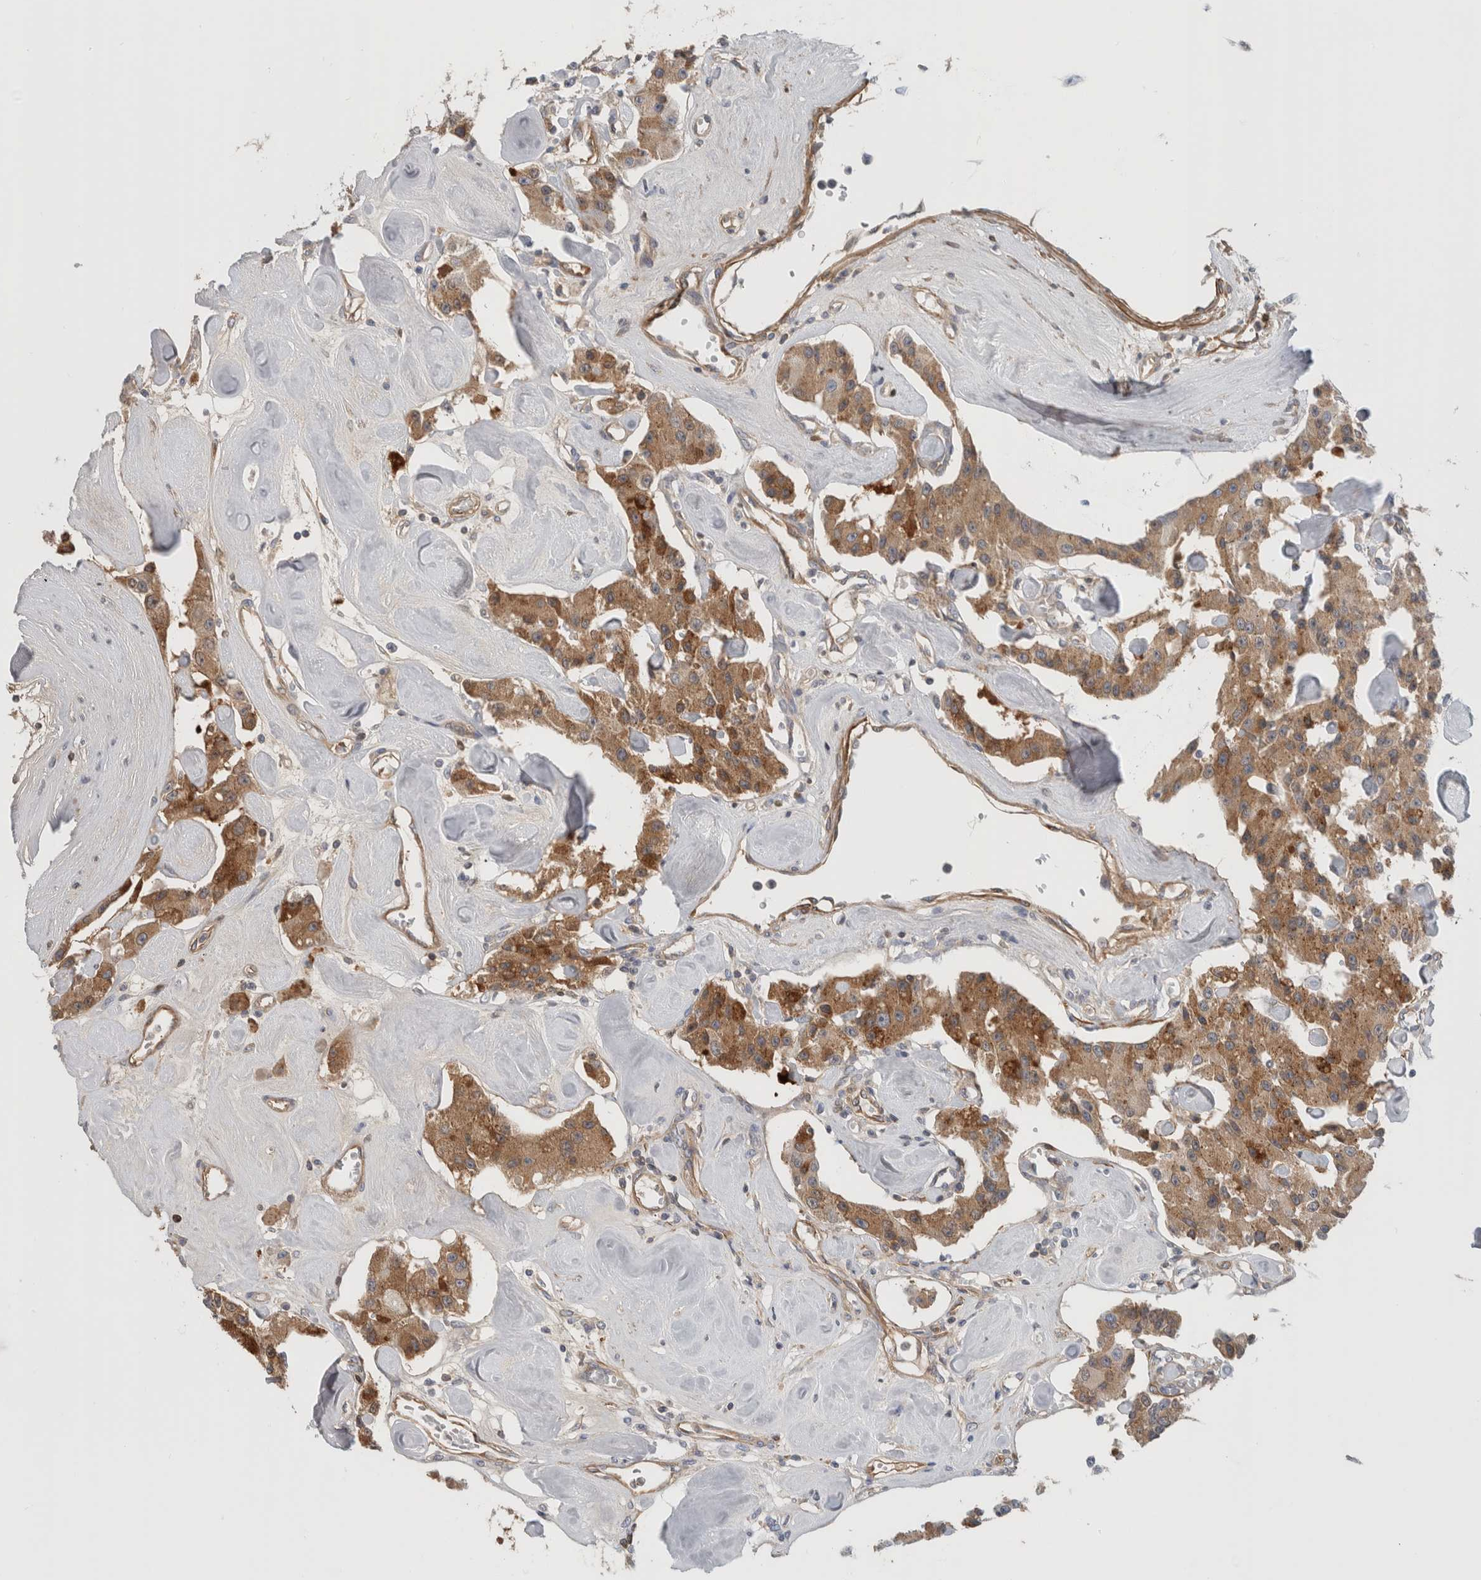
{"staining": {"intensity": "moderate", "quantity": ">75%", "location": "cytoplasmic/membranous"}, "tissue": "carcinoid", "cell_type": "Tumor cells", "image_type": "cancer", "snomed": [{"axis": "morphology", "description": "Carcinoid, malignant, NOS"}, {"axis": "topography", "description": "Pancreas"}], "caption": "Human carcinoid stained for a protein (brown) exhibits moderate cytoplasmic/membranous positive staining in approximately >75% of tumor cells.", "gene": "CFI", "patient": {"sex": "male", "age": 41}}